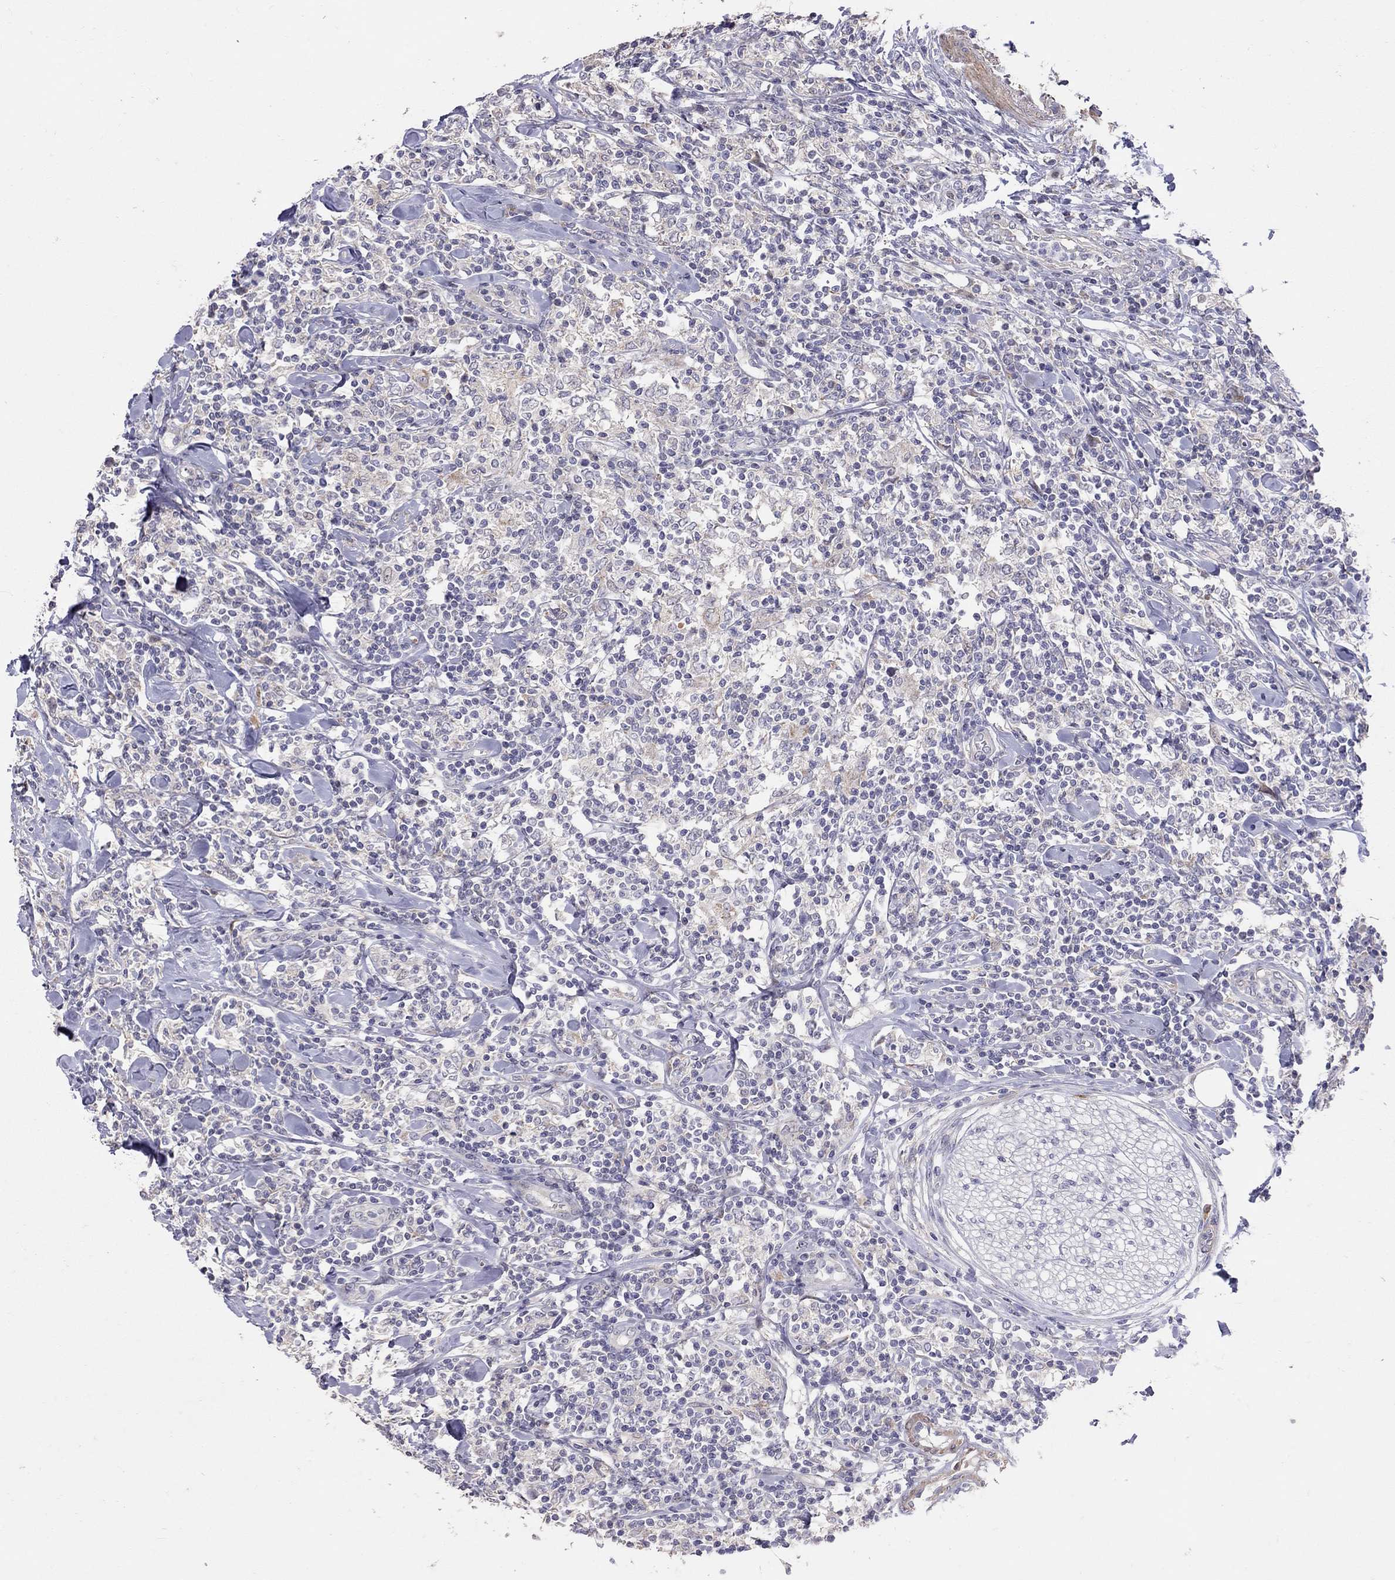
{"staining": {"intensity": "negative", "quantity": "none", "location": "none"}, "tissue": "lymphoma", "cell_type": "Tumor cells", "image_type": "cancer", "snomed": [{"axis": "morphology", "description": "Malignant lymphoma, non-Hodgkin's type, High grade"}, {"axis": "topography", "description": "Lymph node"}], "caption": "Tumor cells are negative for protein expression in human malignant lymphoma, non-Hodgkin's type (high-grade).", "gene": "SYTL2", "patient": {"sex": "female", "age": 84}}